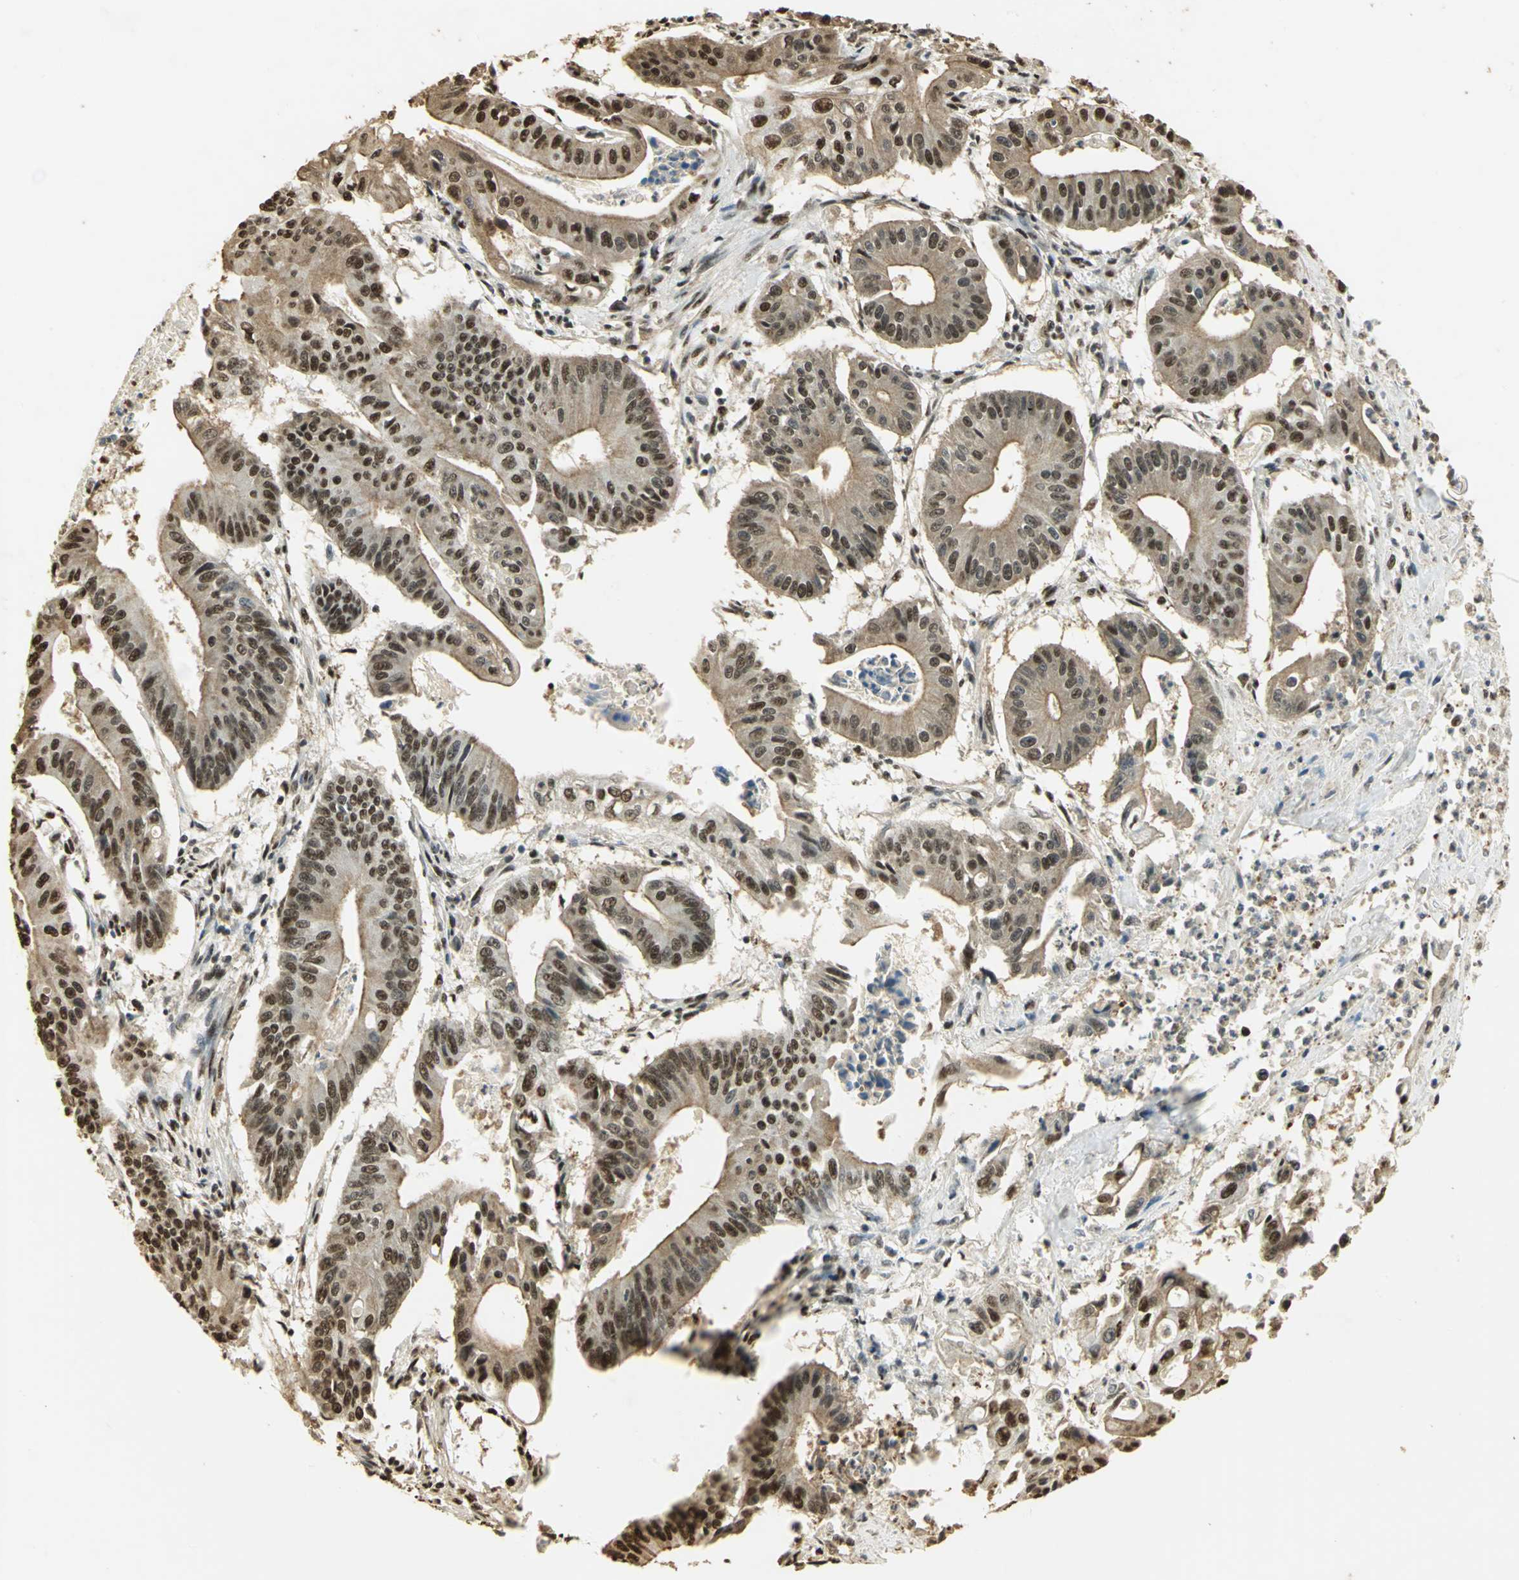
{"staining": {"intensity": "strong", "quantity": ">75%", "location": "cytoplasmic/membranous,nuclear"}, "tissue": "pancreatic cancer", "cell_type": "Tumor cells", "image_type": "cancer", "snomed": [{"axis": "morphology", "description": "Normal tissue, NOS"}, {"axis": "topography", "description": "Lymph node"}], "caption": "About >75% of tumor cells in human pancreatic cancer reveal strong cytoplasmic/membranous and nuclear protein positivity as visualized by brown immunohistochemical staining.", "gene": "SET", "patient": {"sex": "male", "age": 62}}